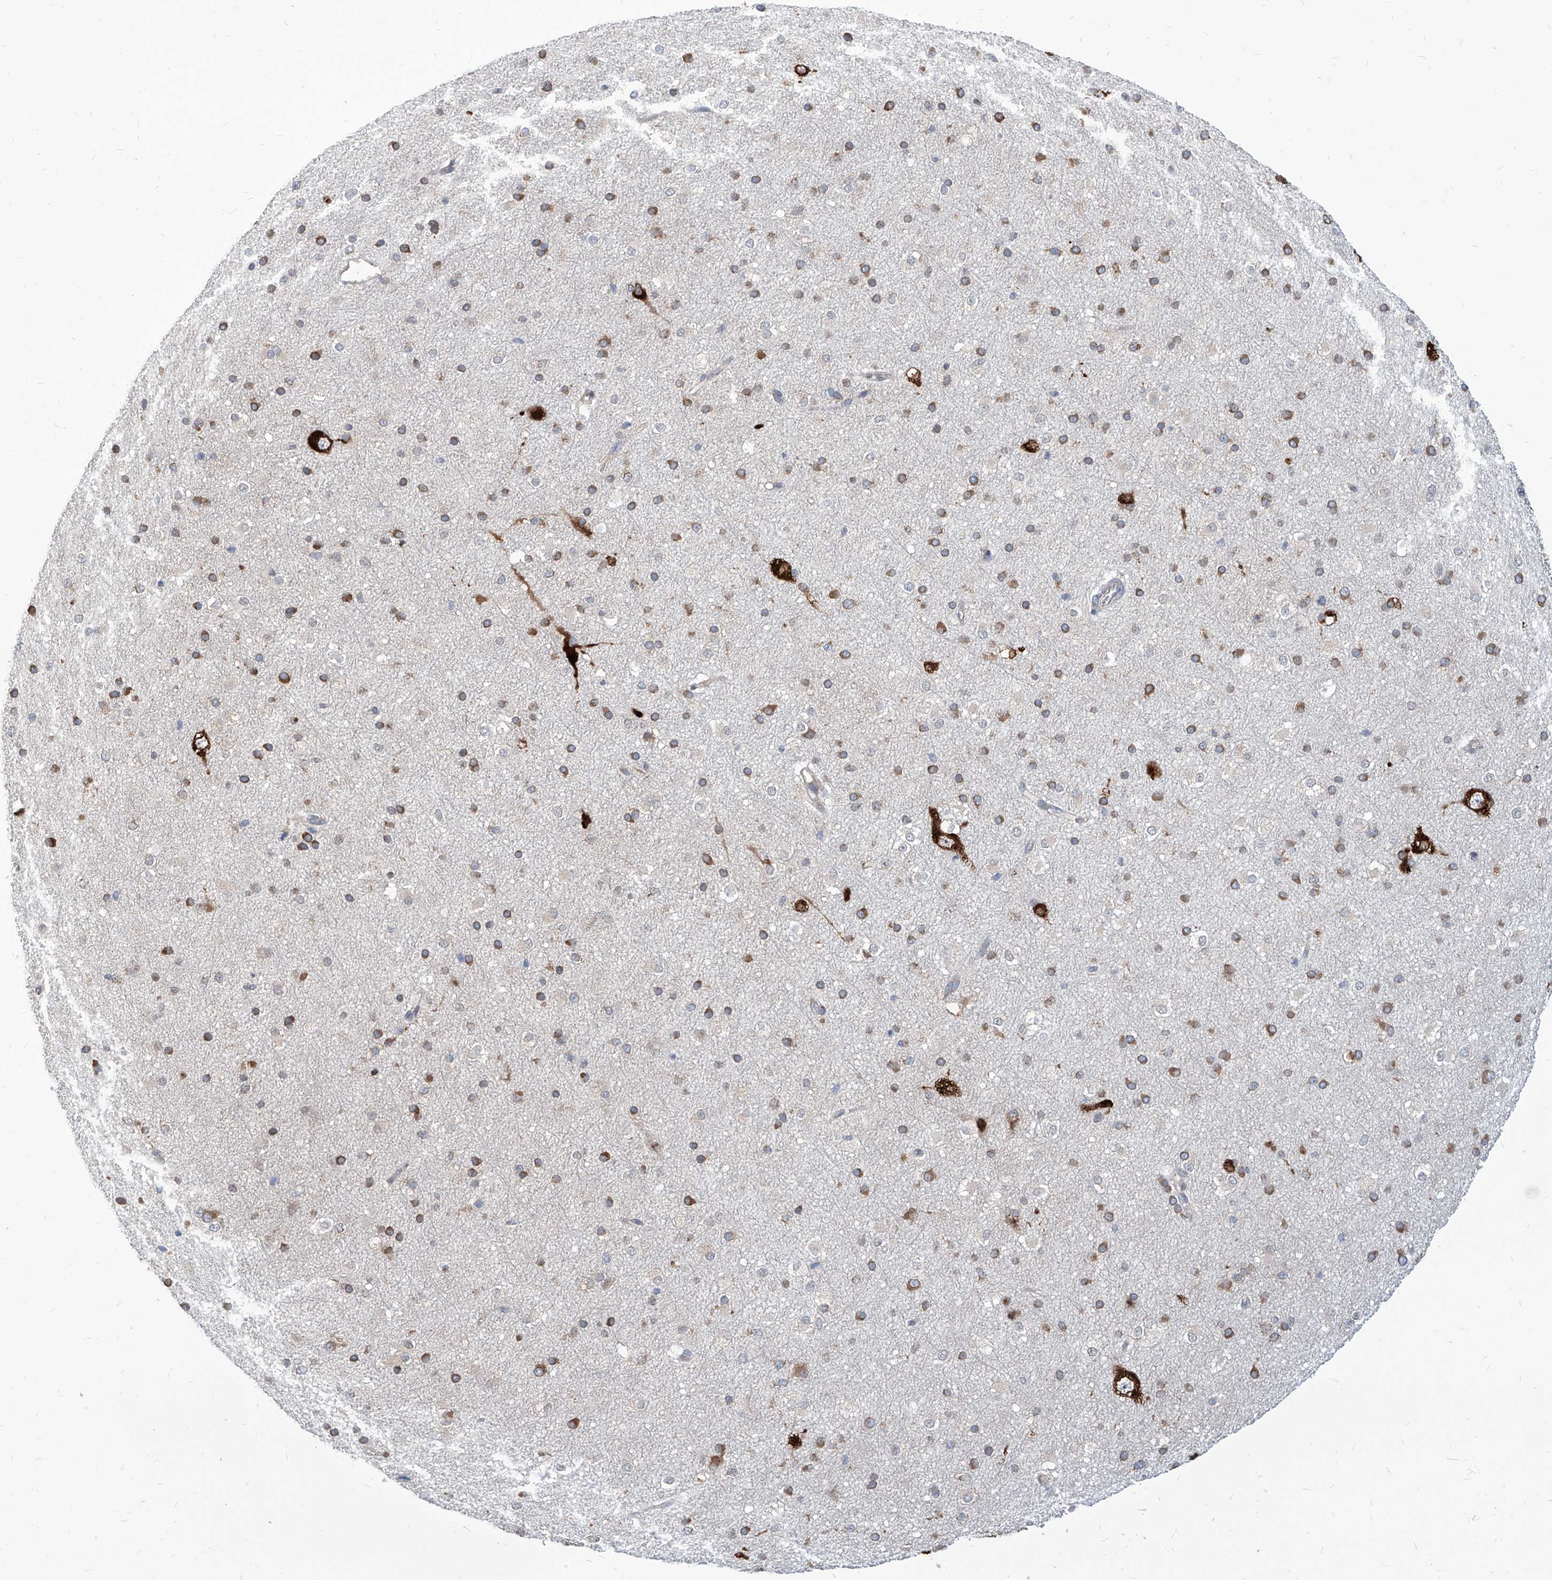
{"staining": {"intensity": "negative", "quantity": "none", "location": "none"}, "tissue": "cerebral cortex", "cell_type": "Endothelial cells", "image_type": "normal", "snomed": [{"axis": "morphology", "description": "Normal tissue, NOS"}, {"axis": "morphology", "description": "Developmental malformation"}, {"axis": "topography", "description": "Cerebral cortex"}], "caption": "Cerebral cortex stained for a protein using immunohistochemistry (IHC) shows no positivity endothelial cells.", "gene": "FAM83B", "patient": {"sex": "female", "age": 30}}